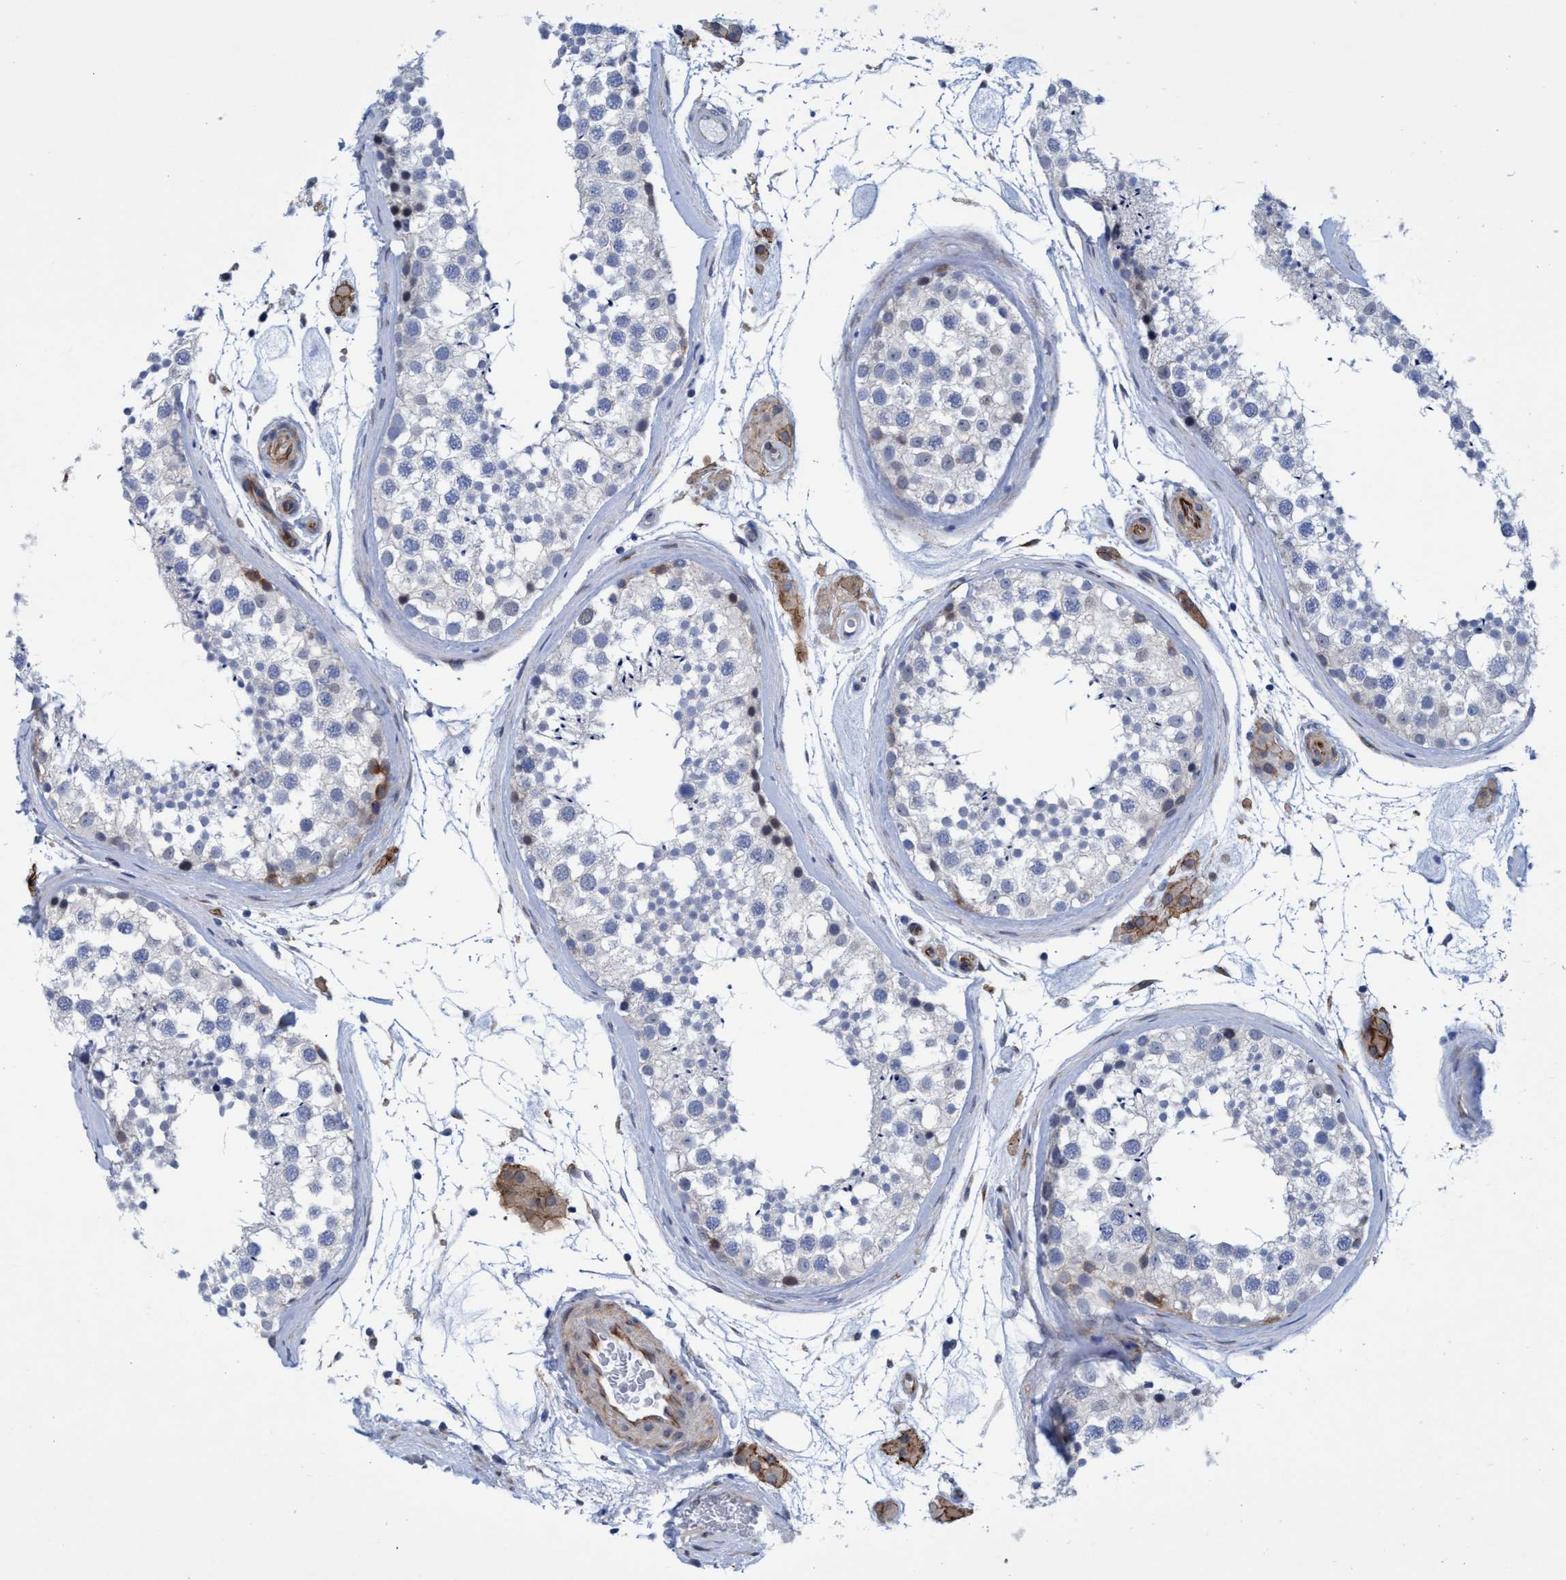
{"staining": {"intensity": "negative", "quantity": "none", "location": "none"}, "tissue": "testis", "cell_type": "Cells in seminiferous ducts", "image_type": "normal", "snomed": [{"axis": "morphology", "description": "Normal tissue, NOS"}, {"axis": "topography", "description": "Testis"}], "caption": "Cells in seminiferous ducts are negative for brown protein staining in unremarkable testis.", "gene": "SLC43A2", "patient": {"sex": "male", "age": 46}}